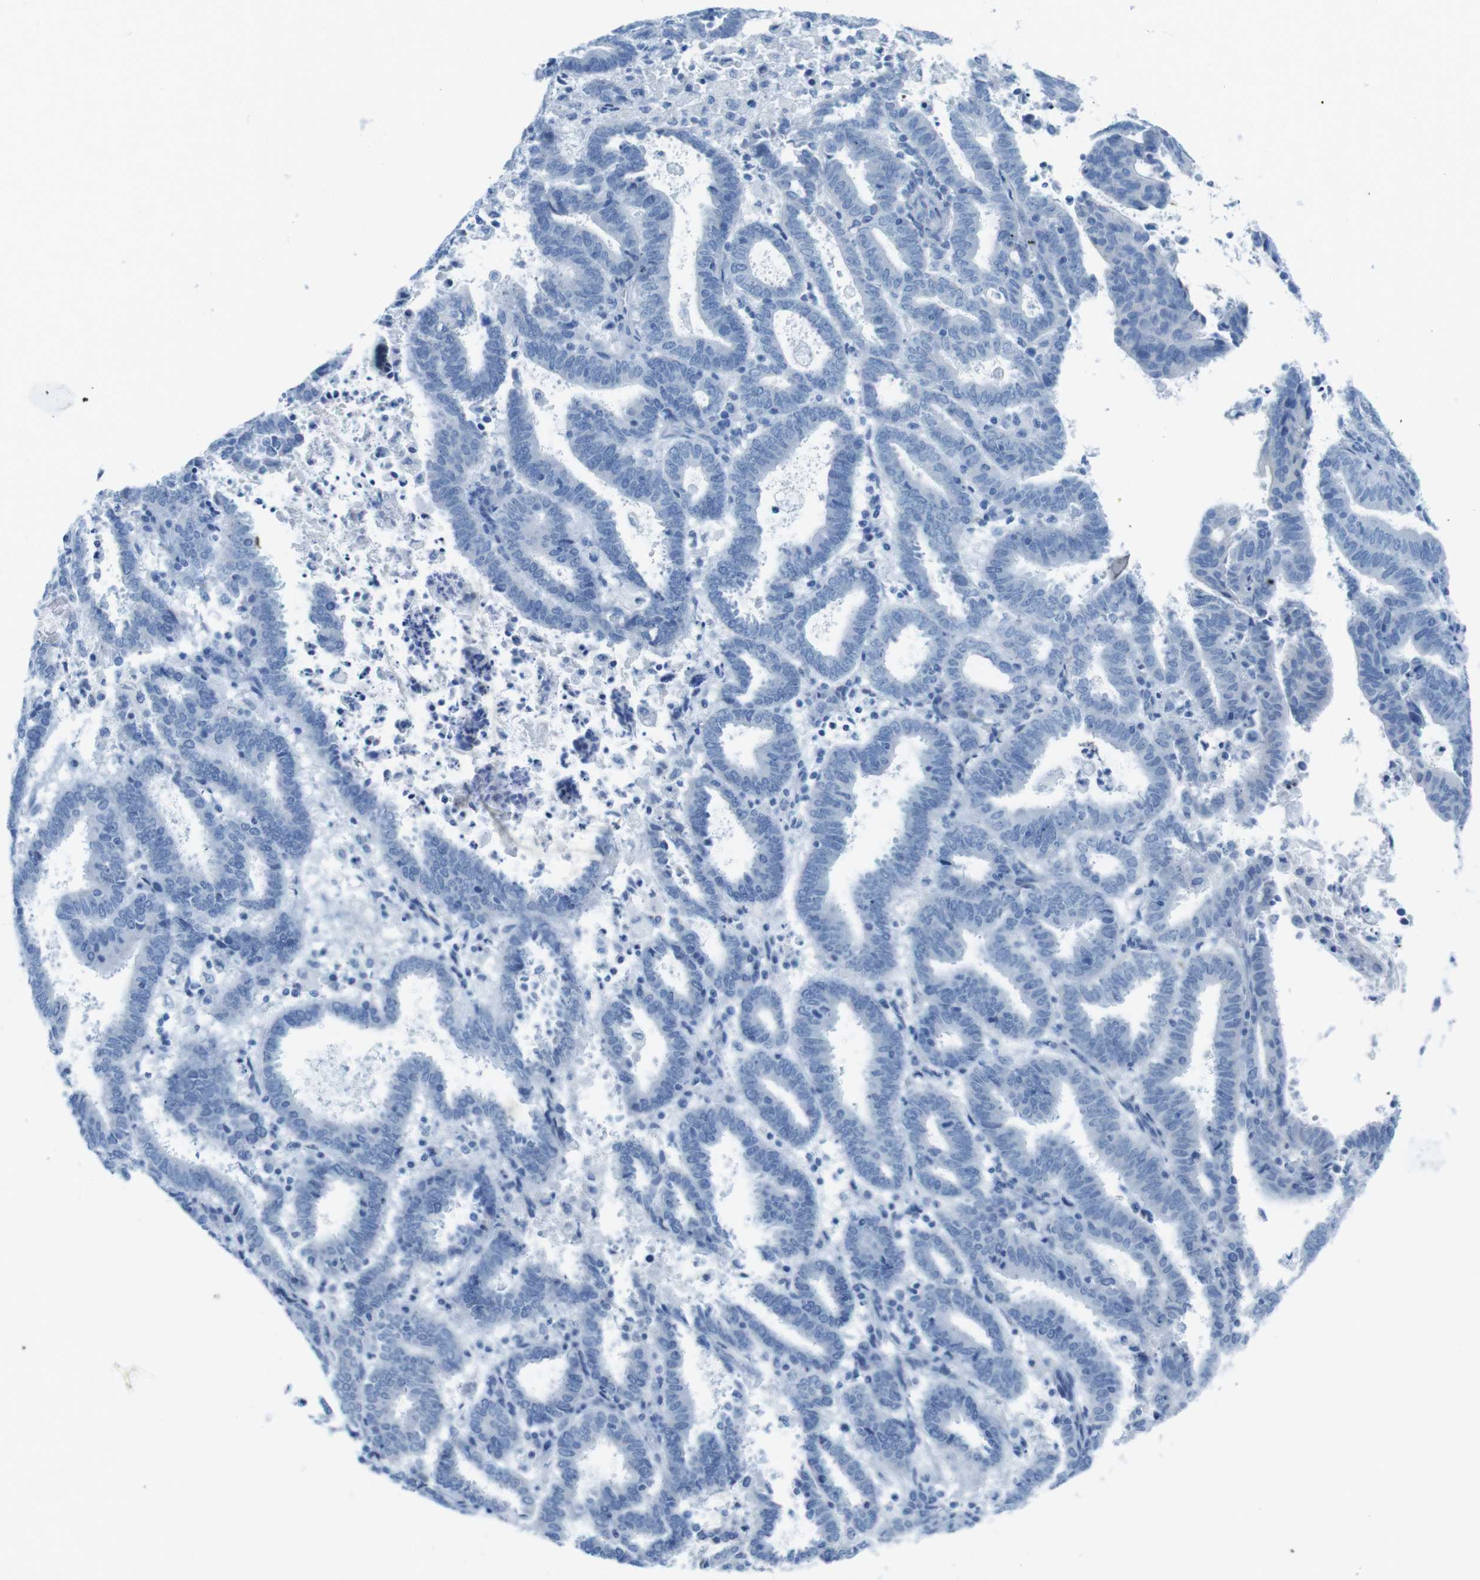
{"staining": {"intensity": "negative", "quantity": "none", "location": "none"}, "tissue": "endometrial cancer", "cell_type": "Tumor cells", "image_type": "cancer", "snomed": [{"axis": "morphology", "description": "Adenocarcinoma, NOS"}, {"axis": "topography", "description": "Uterus"}], "caption": "A micrograph of human adenocarcinoma (endometrial) is negative for staining in tumor cells.", "gene": "GAP43", "patient": {"sex": "female", "age": 83}}